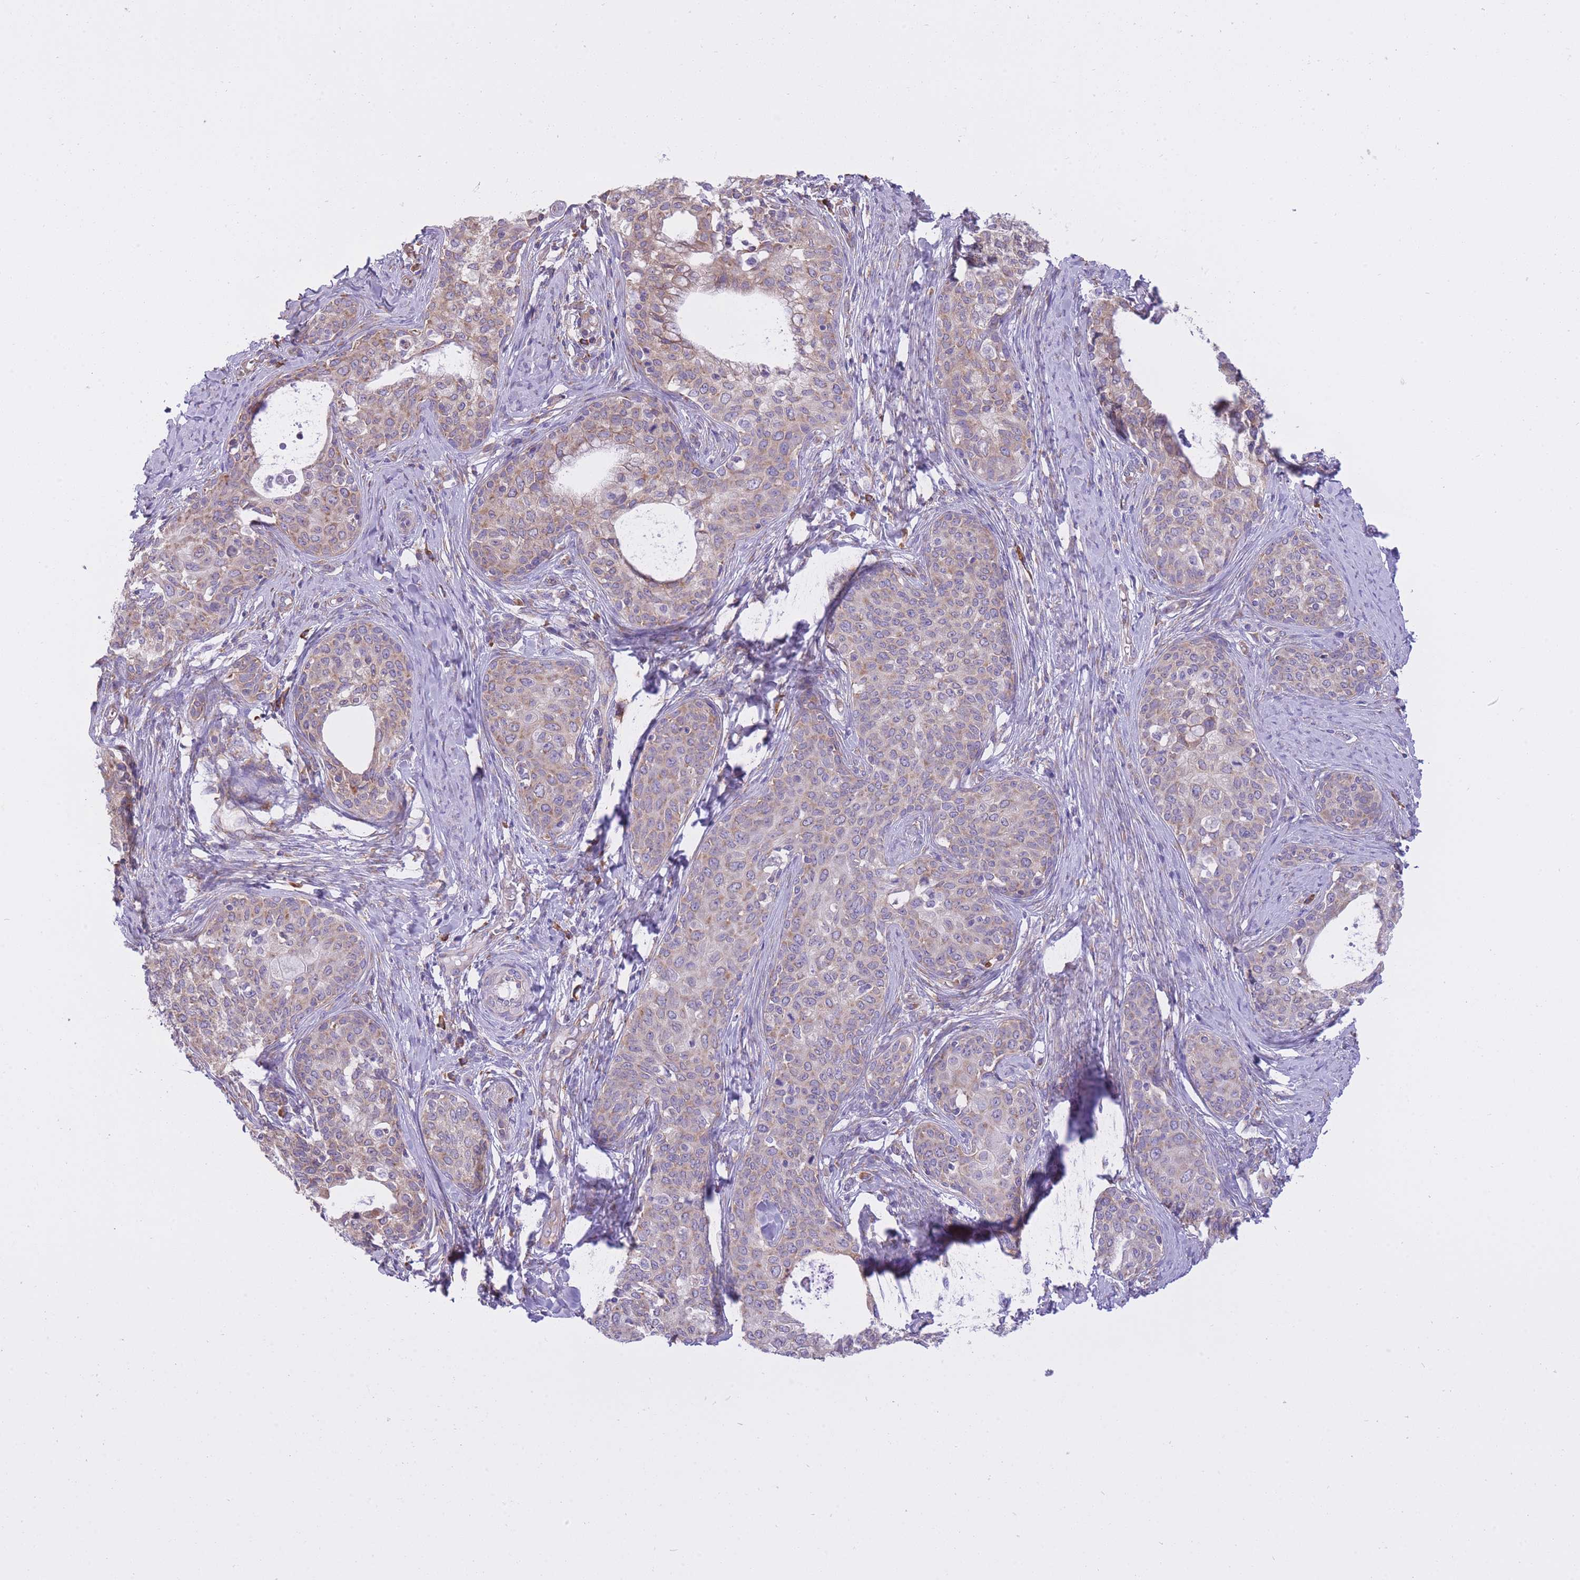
{"staining": {"intensity": "weak", "quantity": "25%-75%", "location": "cytoplasmic/membranous"}, "tissue": "cervical cancer", "cell_type": "Tumor cells", "image_type": "cancer", "snomed": [{"axis": "morphology", "description": "Squamous cell carcinoma, NOS"}, {"axis": "morphology", "description": "Adenocarcinoma, NOS"}, {"axis": "topography", "description": "Cervix"}], "caption": "Immunohistochemical staining of human cervical cancer shows low levels of weak cytoplasmic/membranous protein staining in about 25%-75% of tumor cells.", "gene": "ZNF501", "patient": {"sex": "female", "age": 52}}